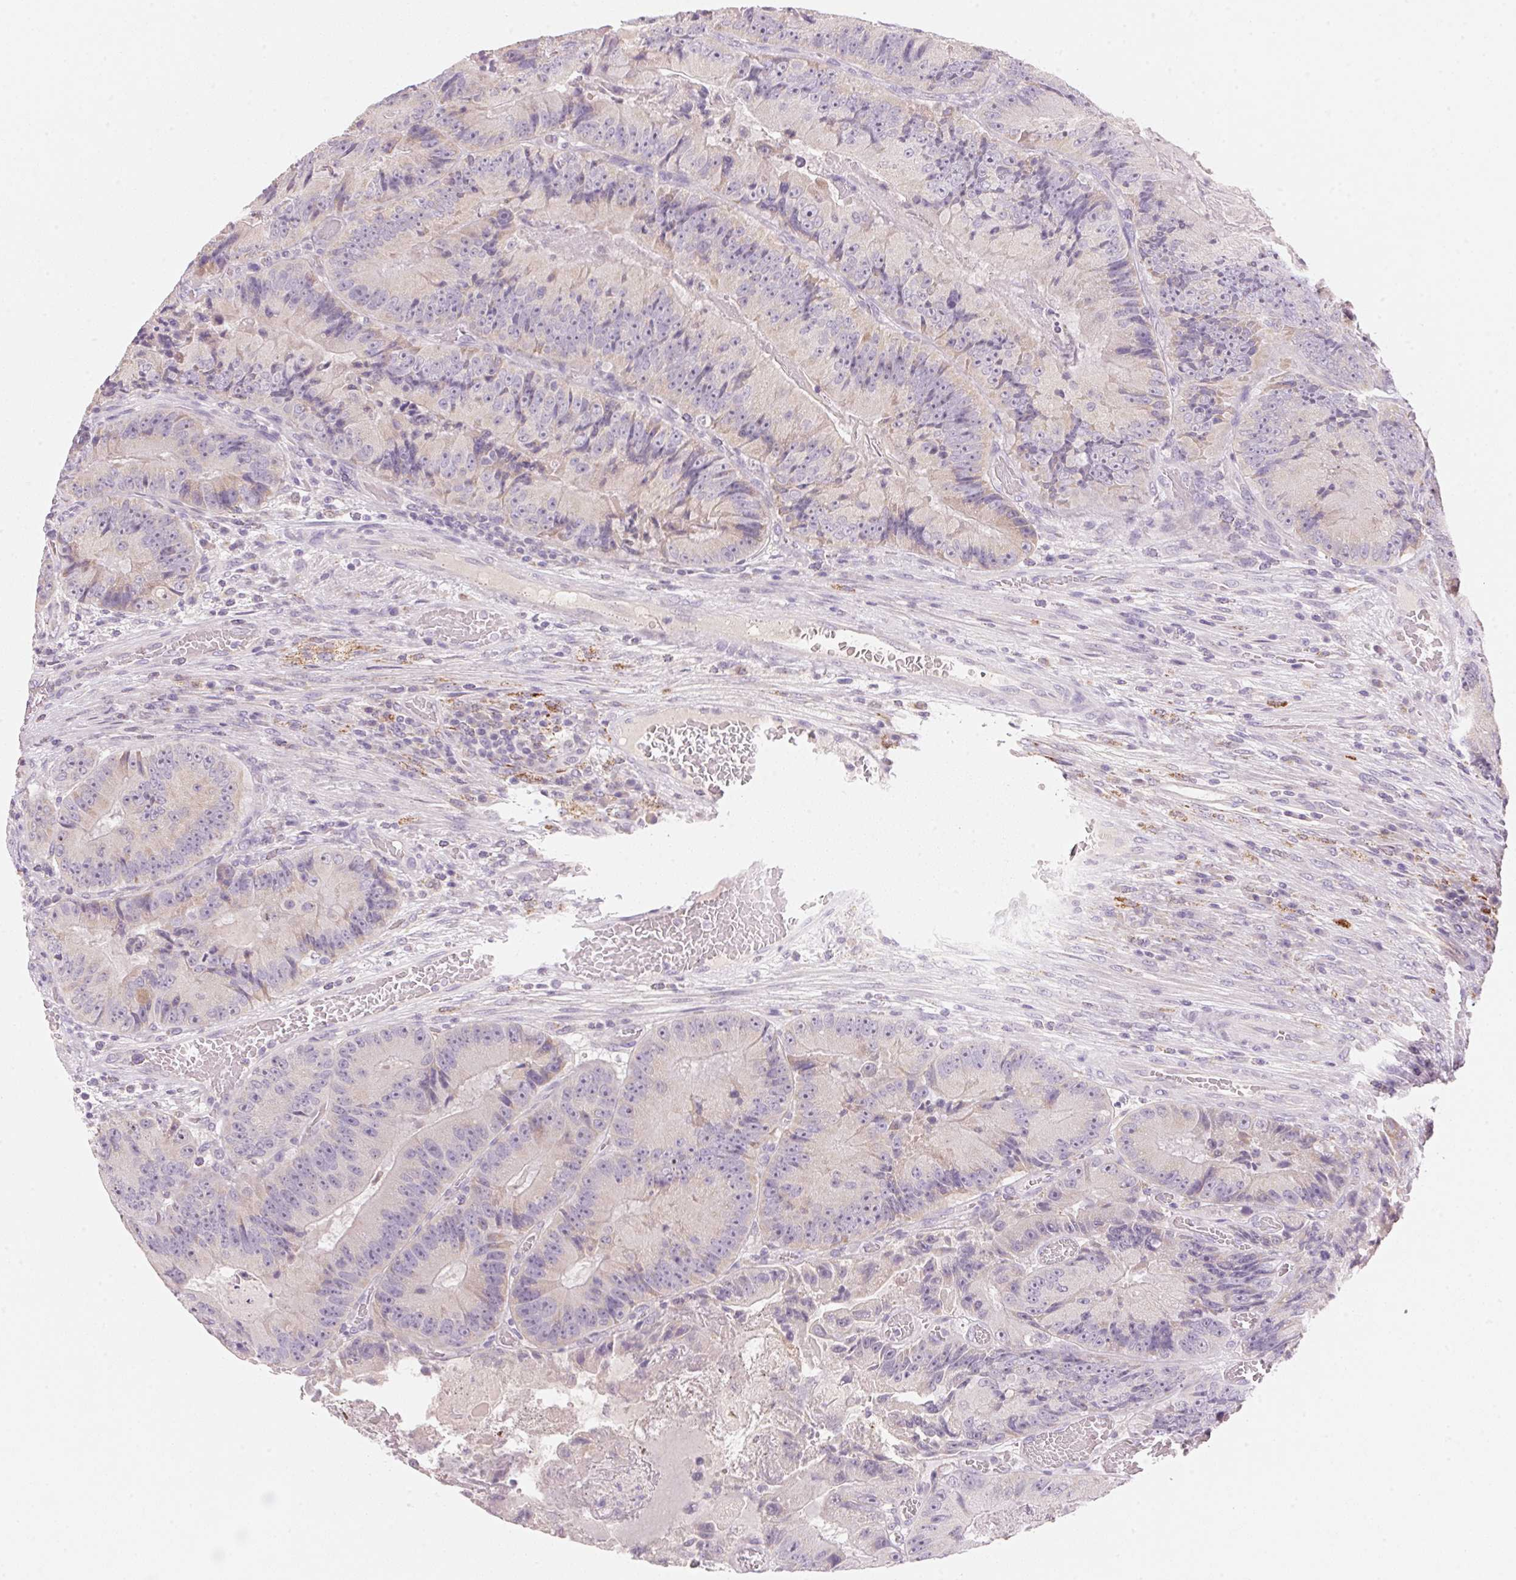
{"staining": {"intensity": "negative", "quantity": "none", "location": "none"}, "tissue": "colorectal cancer", "cell_type": "Tumor cells", "image_type": "cancer", "snomed": [{"axis": "morphology", "description": "Adenocarcinoma, NOS"}, {"axis": "topography", "description": "Colon"}], "caption": "This is a micrograph of IHC staining of colorectal adenocarcinoma, which shows no expression in tumor cells.", "gene": "CYP11B1", "patient": {"sex": "female", "age": 86}}